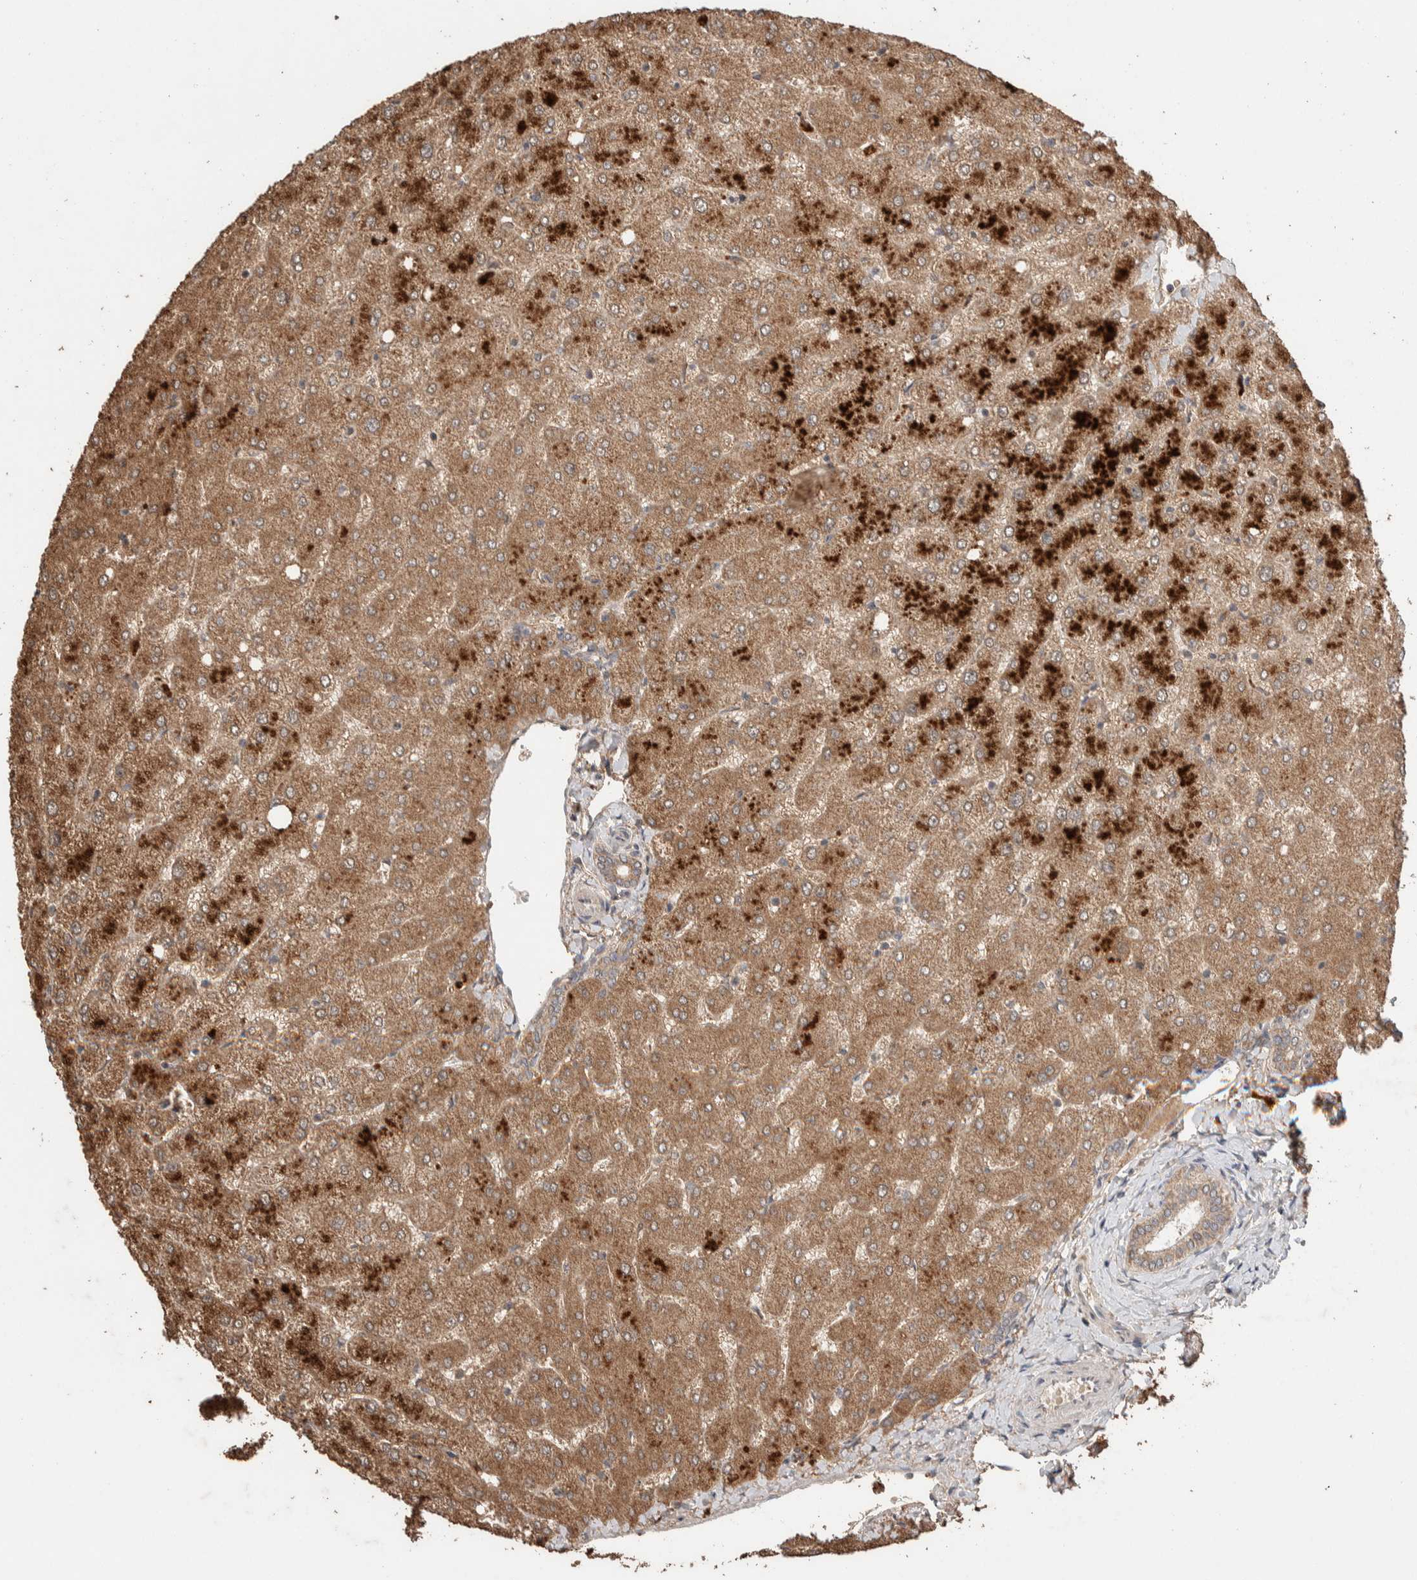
{"staining": {"intensity": "weak", "quantity": ">75%", "location": "cytoplasmic/membranous"}, "tissue": "liver", "cell_type": "Cholangiocytes", "image_type": "normal", "snomed": [{"axis": "morphology", "description": "Normal tissue, NOS"}, {"axis": "topography", "description": "Liver"}], "caption": "DAB (3,3'-diaminobenzidine) immunohistochemical staining of normal human liver reveals weak cytoplasmic/membranous protein staining in approximately >75% of cholangiocytes. (DAB = brown stain, brightfield microscopy at high magnification).", "gene": "KCNJ5", "patient": {"sex": "female", "age": 54}}